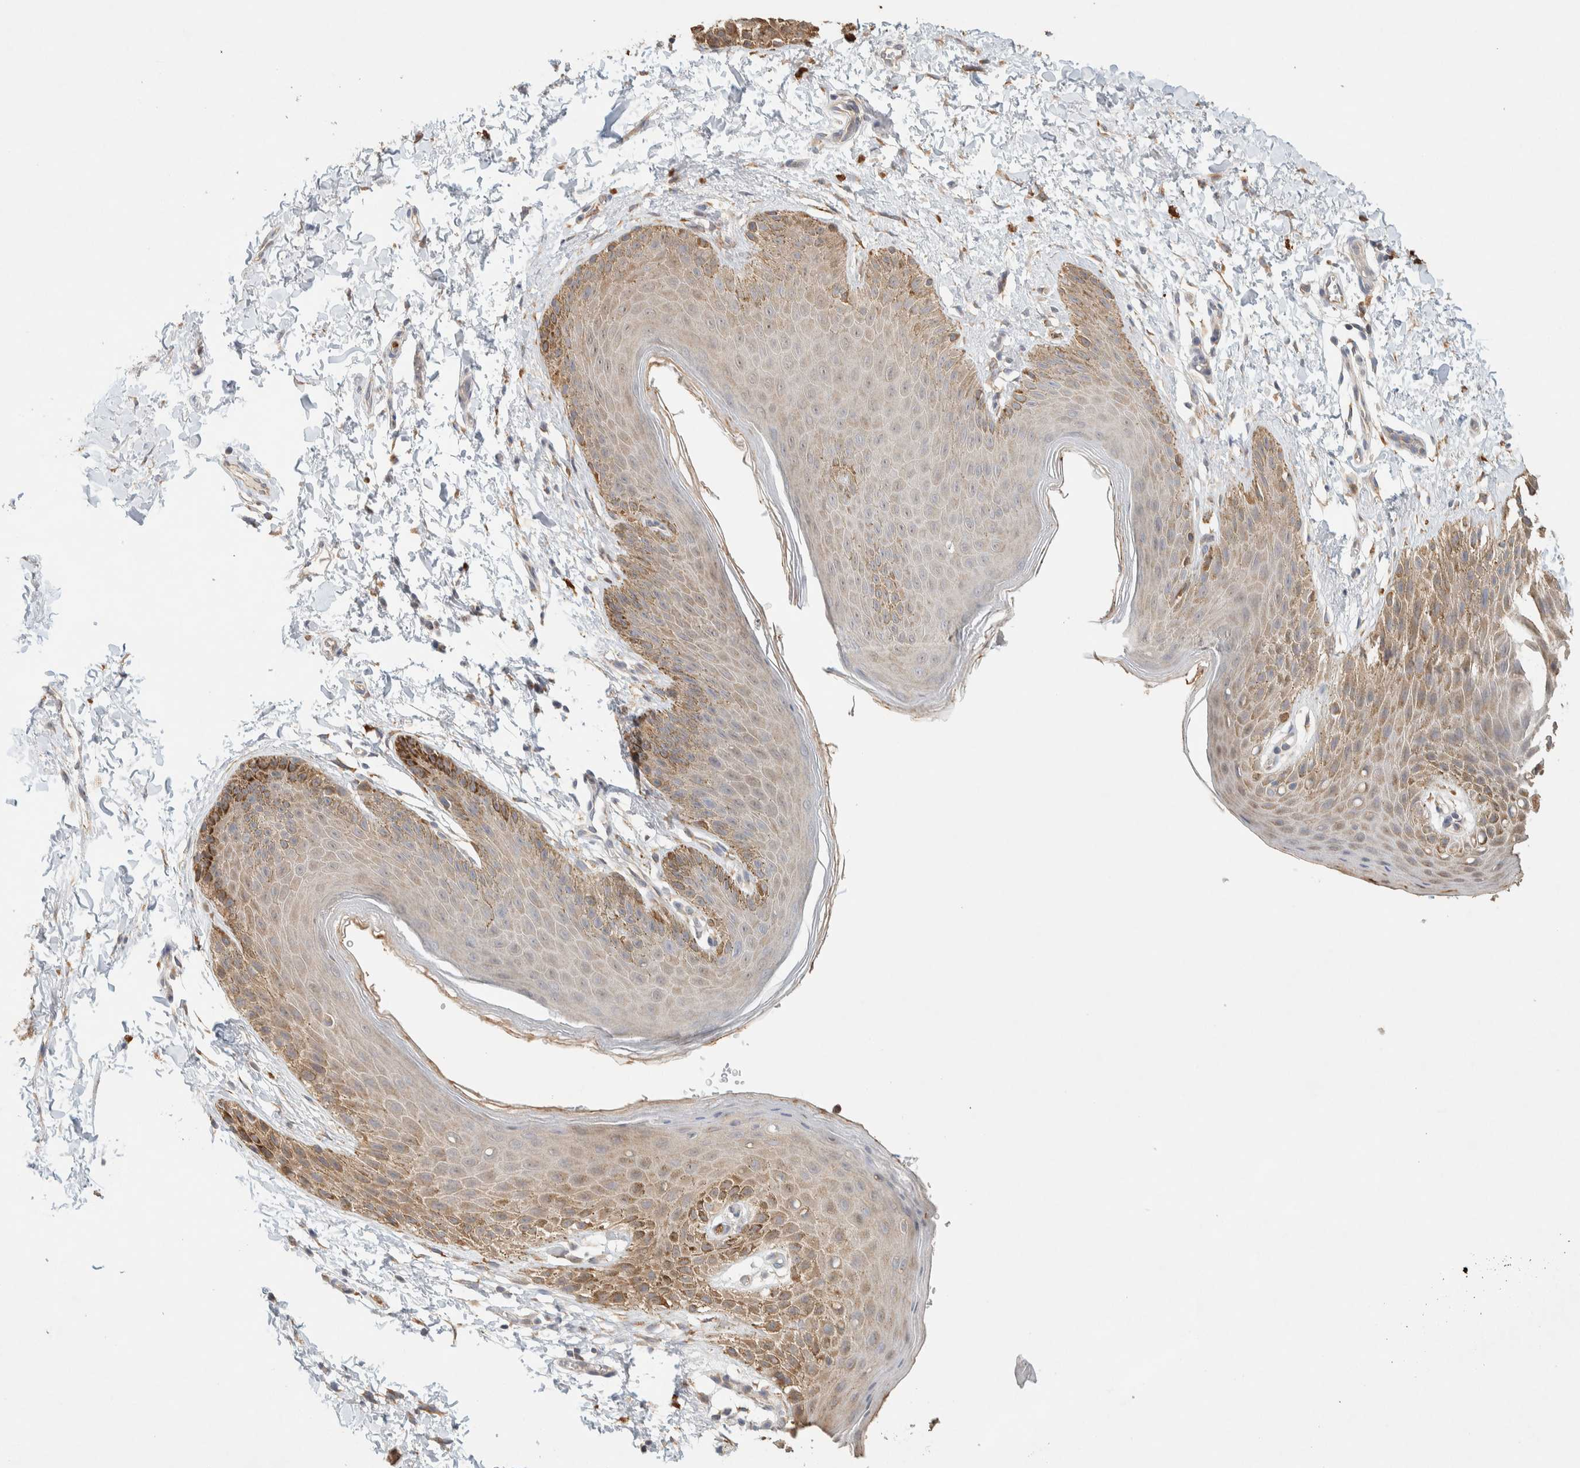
{"staining": {"intensity": "moderate", "quantity": "25%-75%", "location": "cytoplasmic/membranous,nuclear"}, "tissue": "skin", "cell_type": "Epidermal cells", "image_type": "normal", "snomed": [{"axis": "morphology", "description": "Normal tissue, NOS"}, {"axis": "topography", "description": "Anal"}, {"axis": "topography", "description": "Peripheral nerve tissue"}], "caption": "The photomicrograph displays a brown stain indicating the presence of a protein in the cytoplasmic/membranous,nuclear of epidermal cells in skin. (DAB (3,3'-diaminobenzidine) IHC, brown staining for protein, blue staining for nuclei).", "gene": "TTC3", "patient": {"sex": "male", "age": 44}}